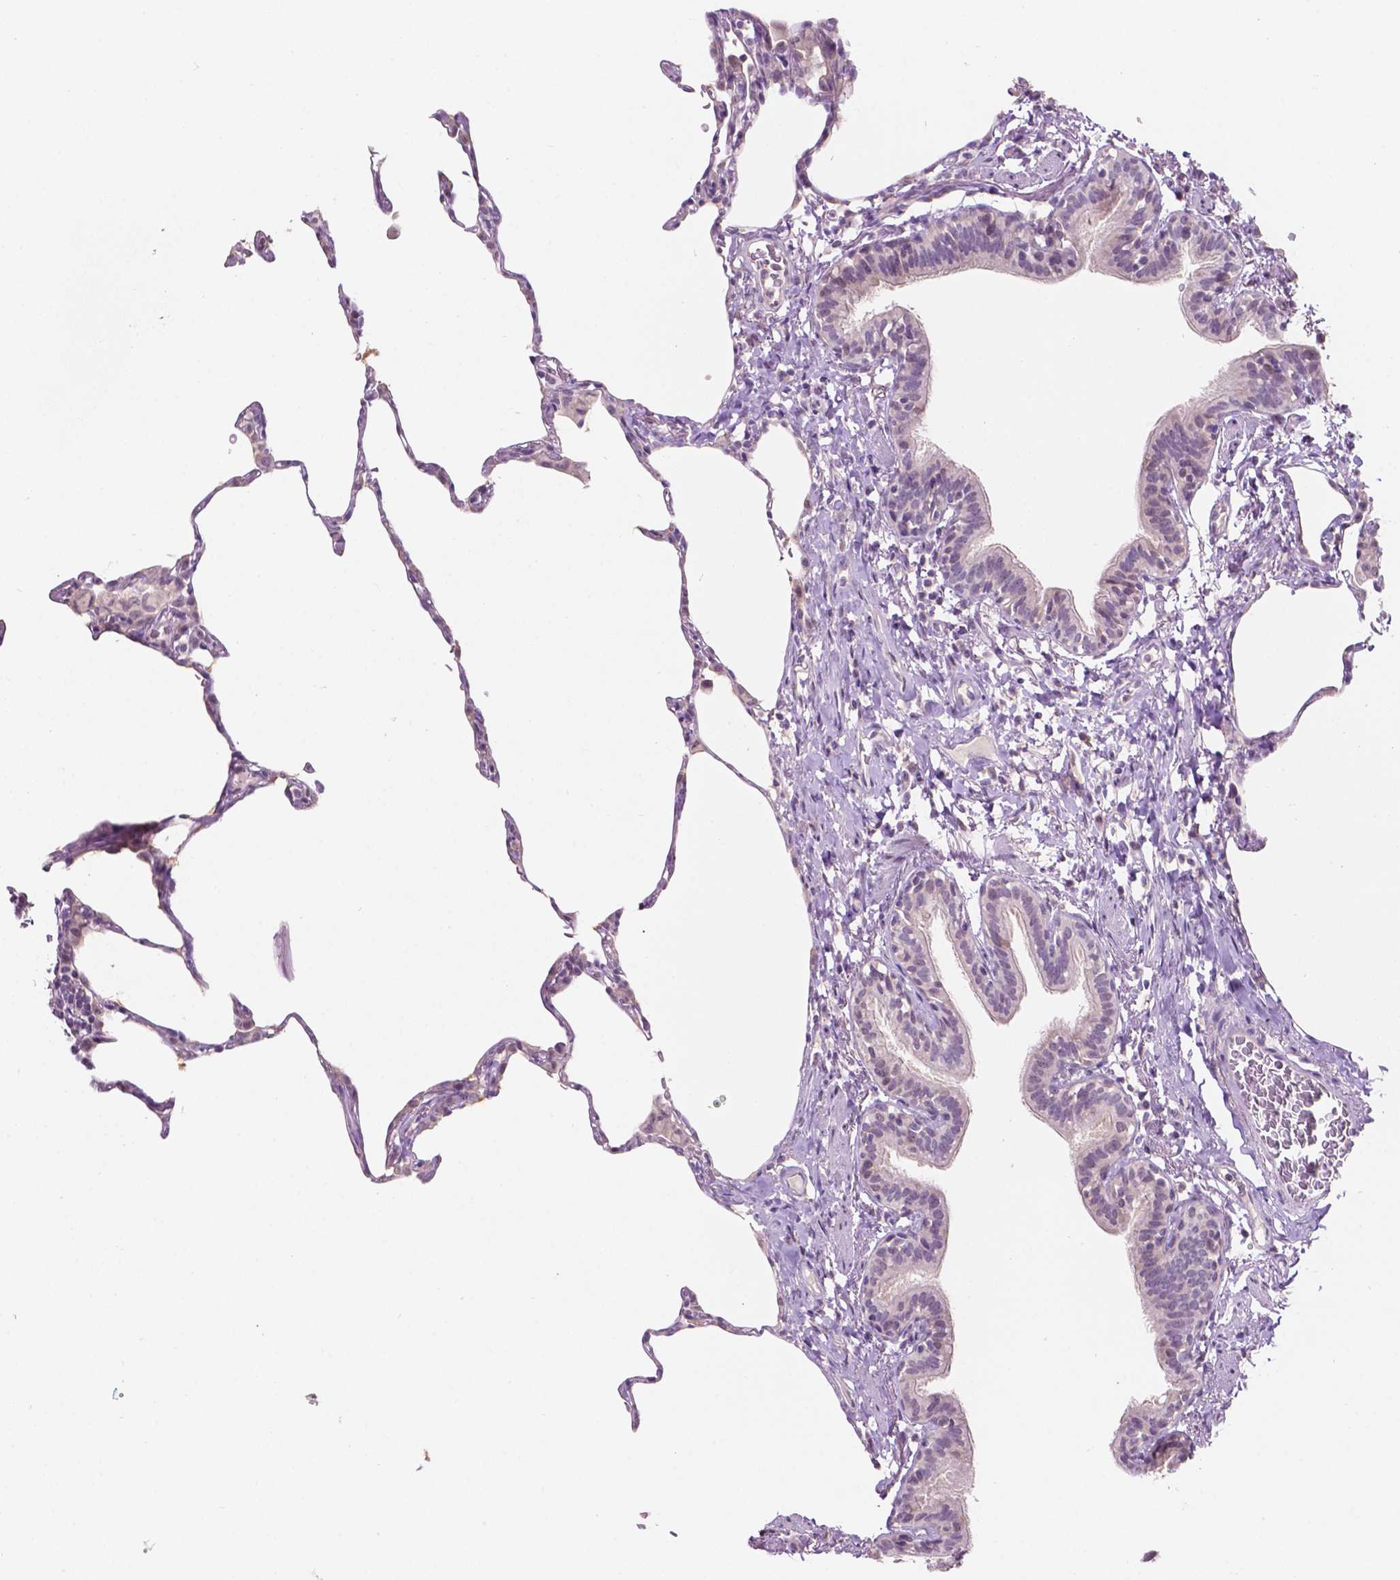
{"staining": {"intensity": "negative", "quantity": "none", "location": "none"}, "tissue": "lung", "cell_type": "Alveolar cells", "image_type": "normal", "snomed": [{"axis": "morphology", "description": "Normal tissue, NOS"}, {"axis": "topography", "description": "Lung"}], "caption": "Alveolar cells are negative for protein expression in normal human lung. Brightfield microscopy of IHC stained with DAB (3,3'-diaminobenzidine) (brown) and hematoxylin (blue), captured at high magnification.", "gene": "TM6SF2", "patient": {"sex": "female", "age": 57}}